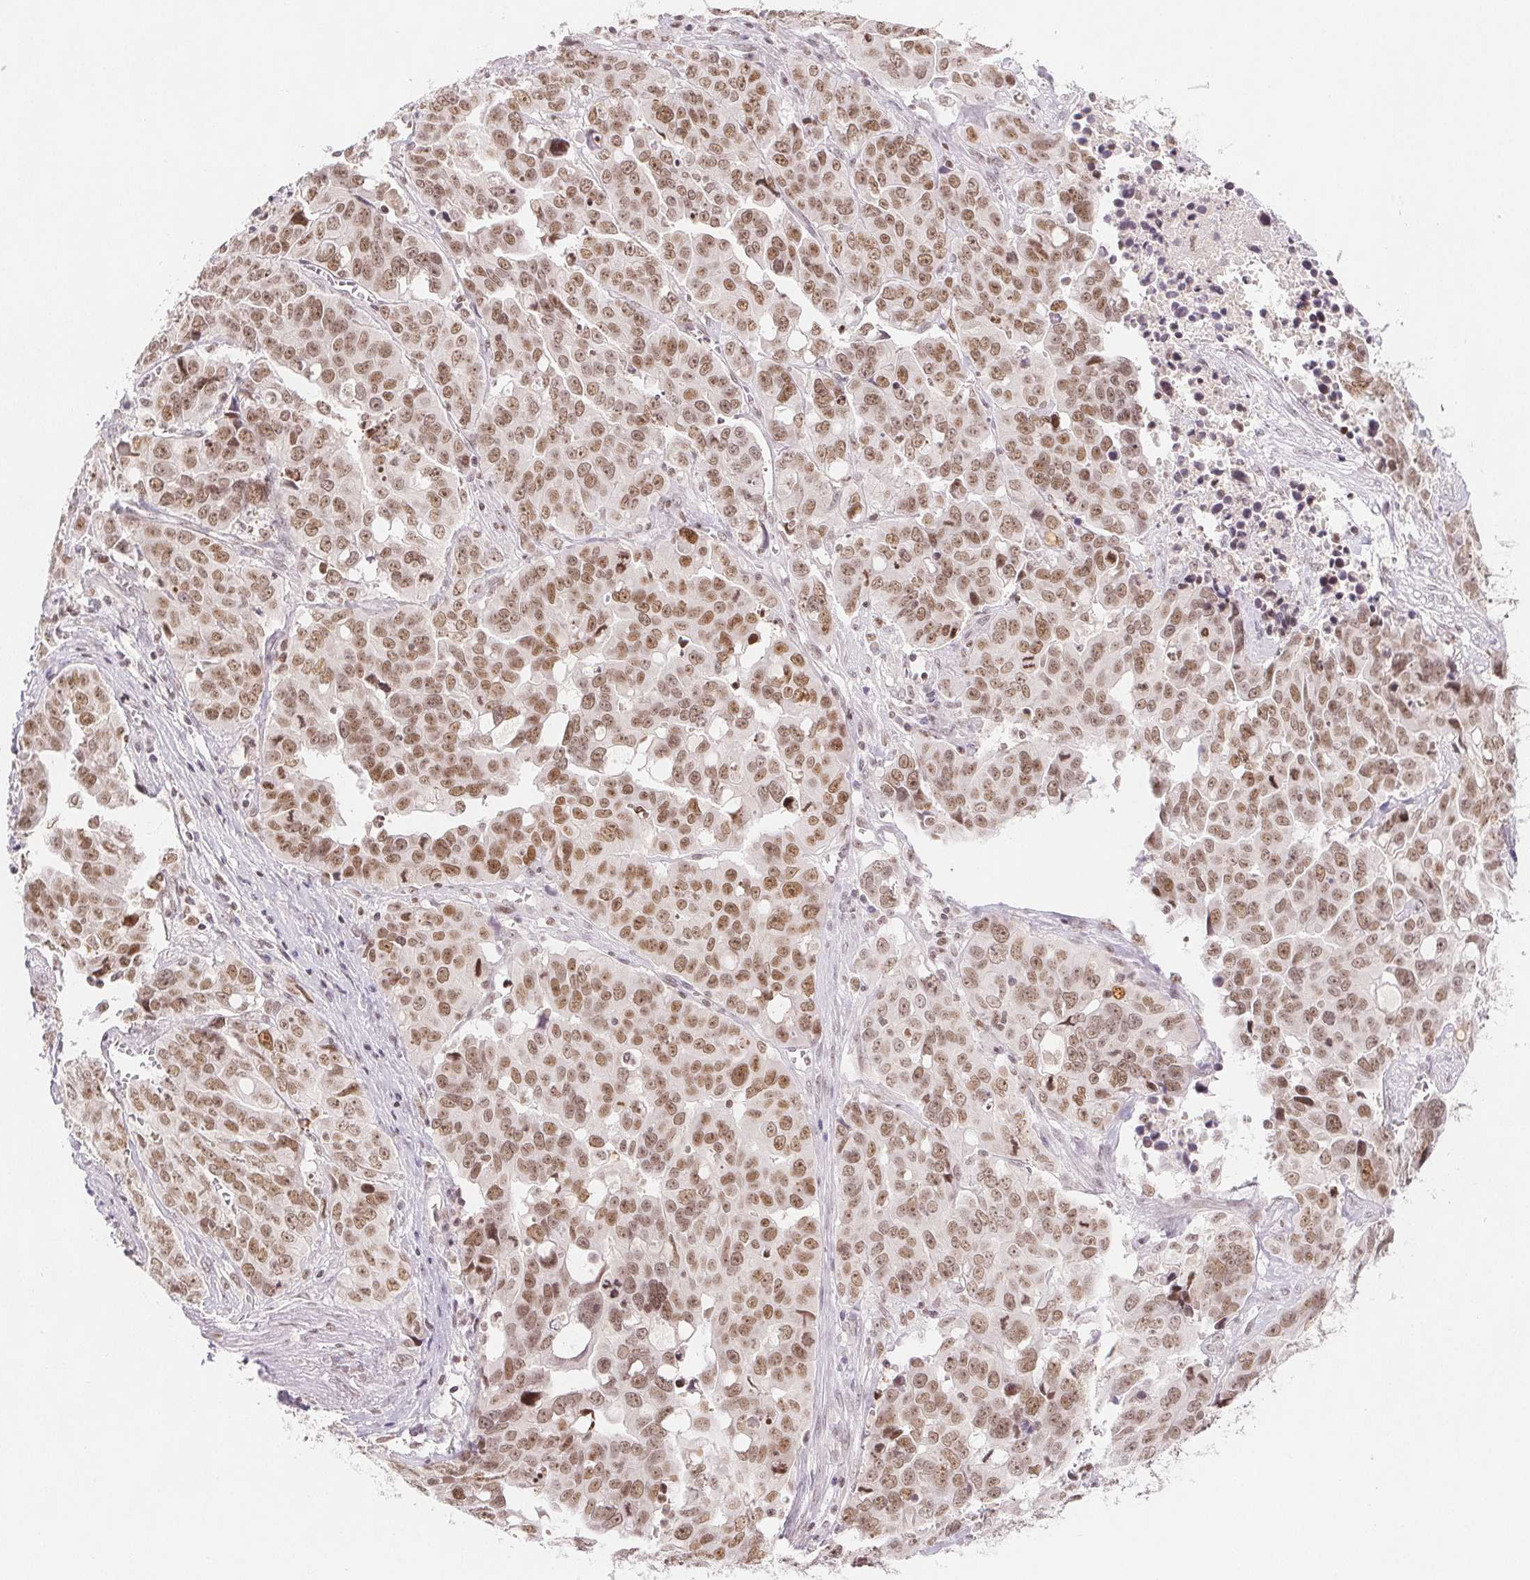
{"staining": {"intensity": "moderate", "quantity": ">75%", "location": "nuclear"}, "tissue": "ovarian cancer", "cell_type": "Tumor cells", "image_type": "cancer", "snomed": [{"axis": "morphology", "description": "Carcinoma, endometroid"}, {"axis": "topography", "description": "Ovary"}], "caption": "There is medium levels of moderate nuclear expression in tumor cells of endometroid carcinoma (ovarian), as demonstrated by immunohistochemical staining (brown color).", "gene": "DEK", "patient": {"sex": "female", "age": 78}}